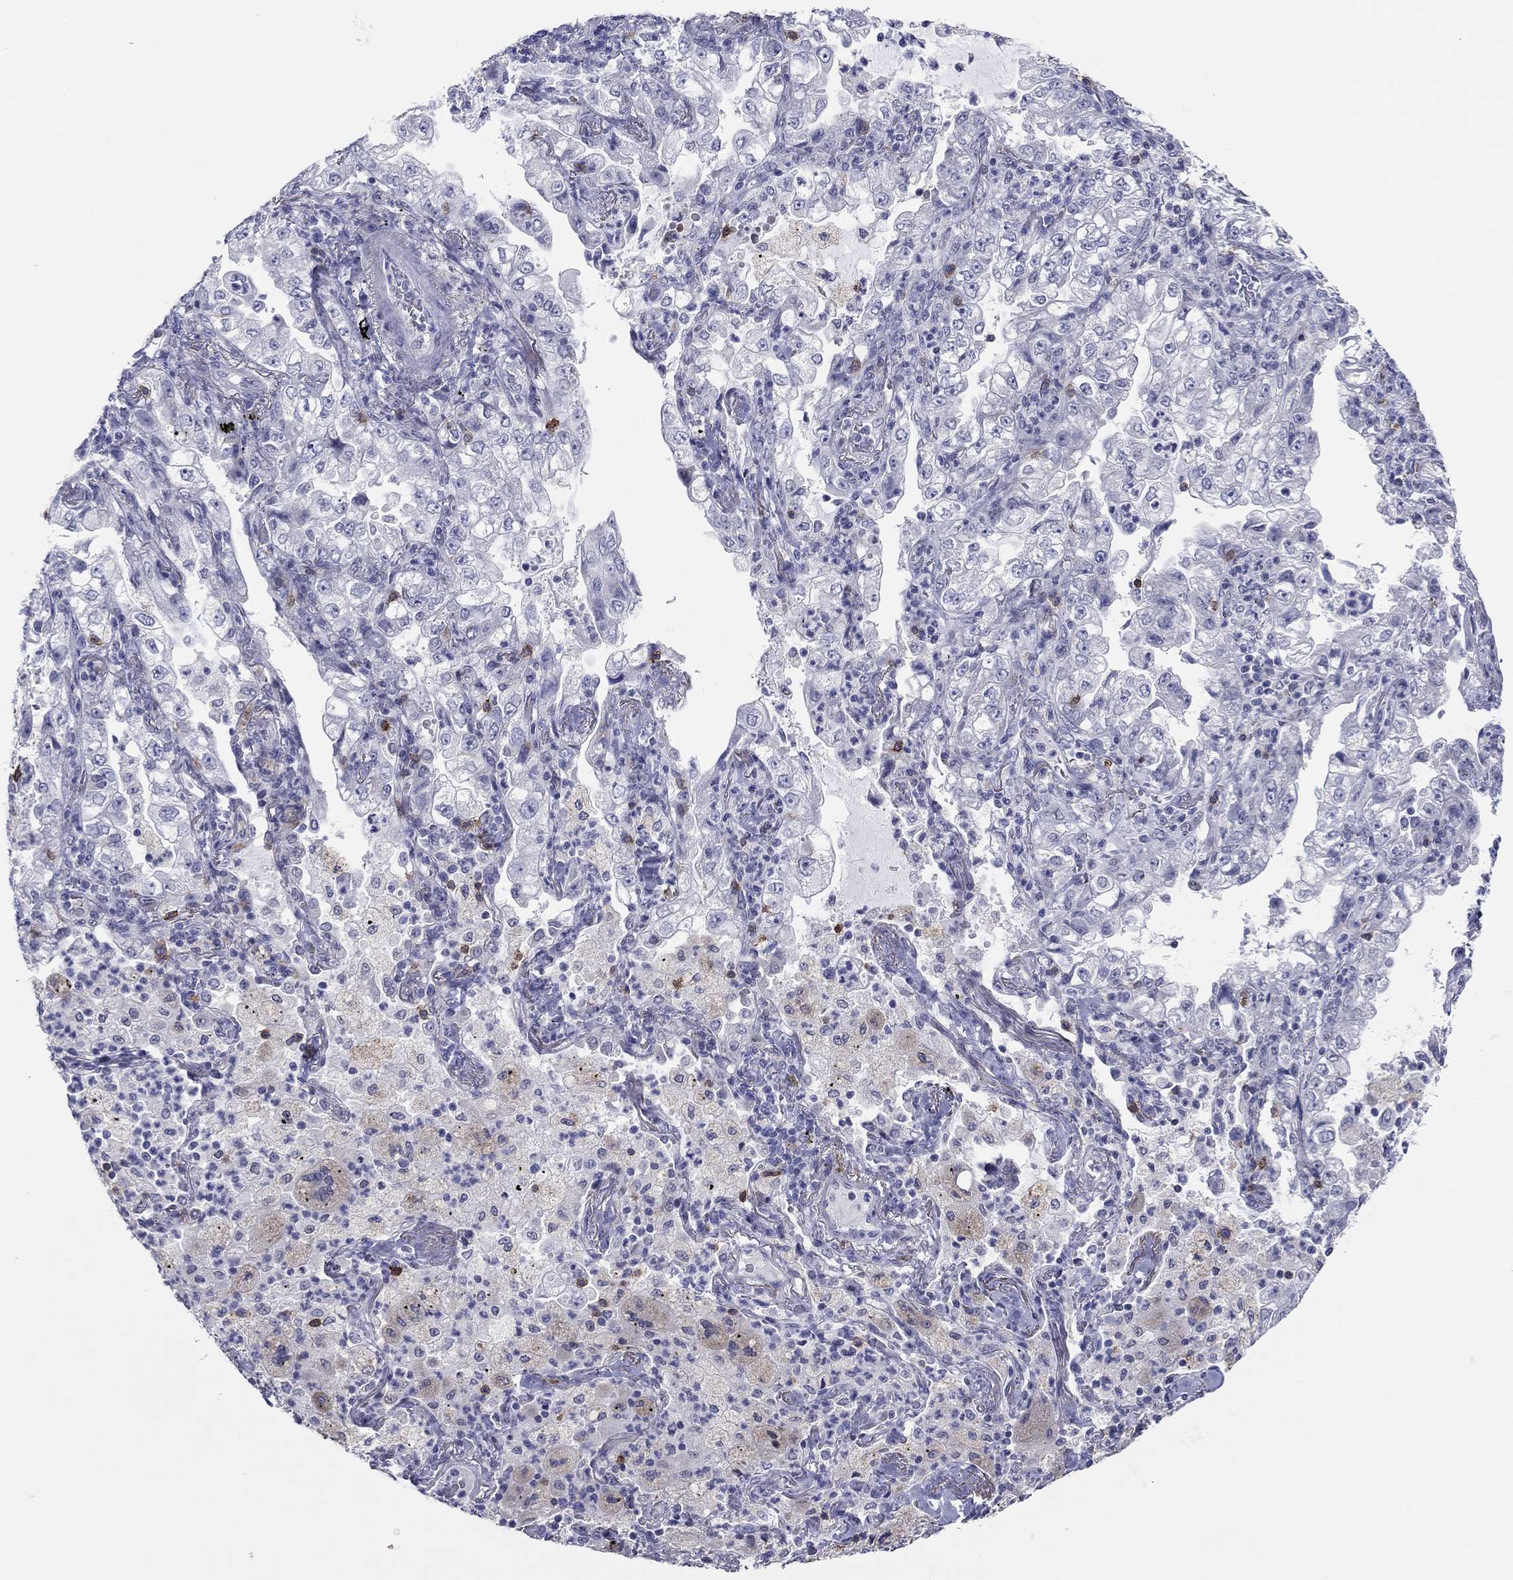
{"staining": {"intensity": "negative", "quantity": "none", "location": "none"}, "tissue": "lung cancer", "cell_type": "Tumor cells", "image_type": "cancer", "snomed": [{"axis": "morphology", "description": "Adenocarcinoma, NOS"}, {"axis": "topography", "description": "Lung"}], "caption": "Micrograph shows no protein staining in tumor cells of lung cancer tissue.", "gene": "ITGAE", "patient": {"sex": "female", "age": 73}}